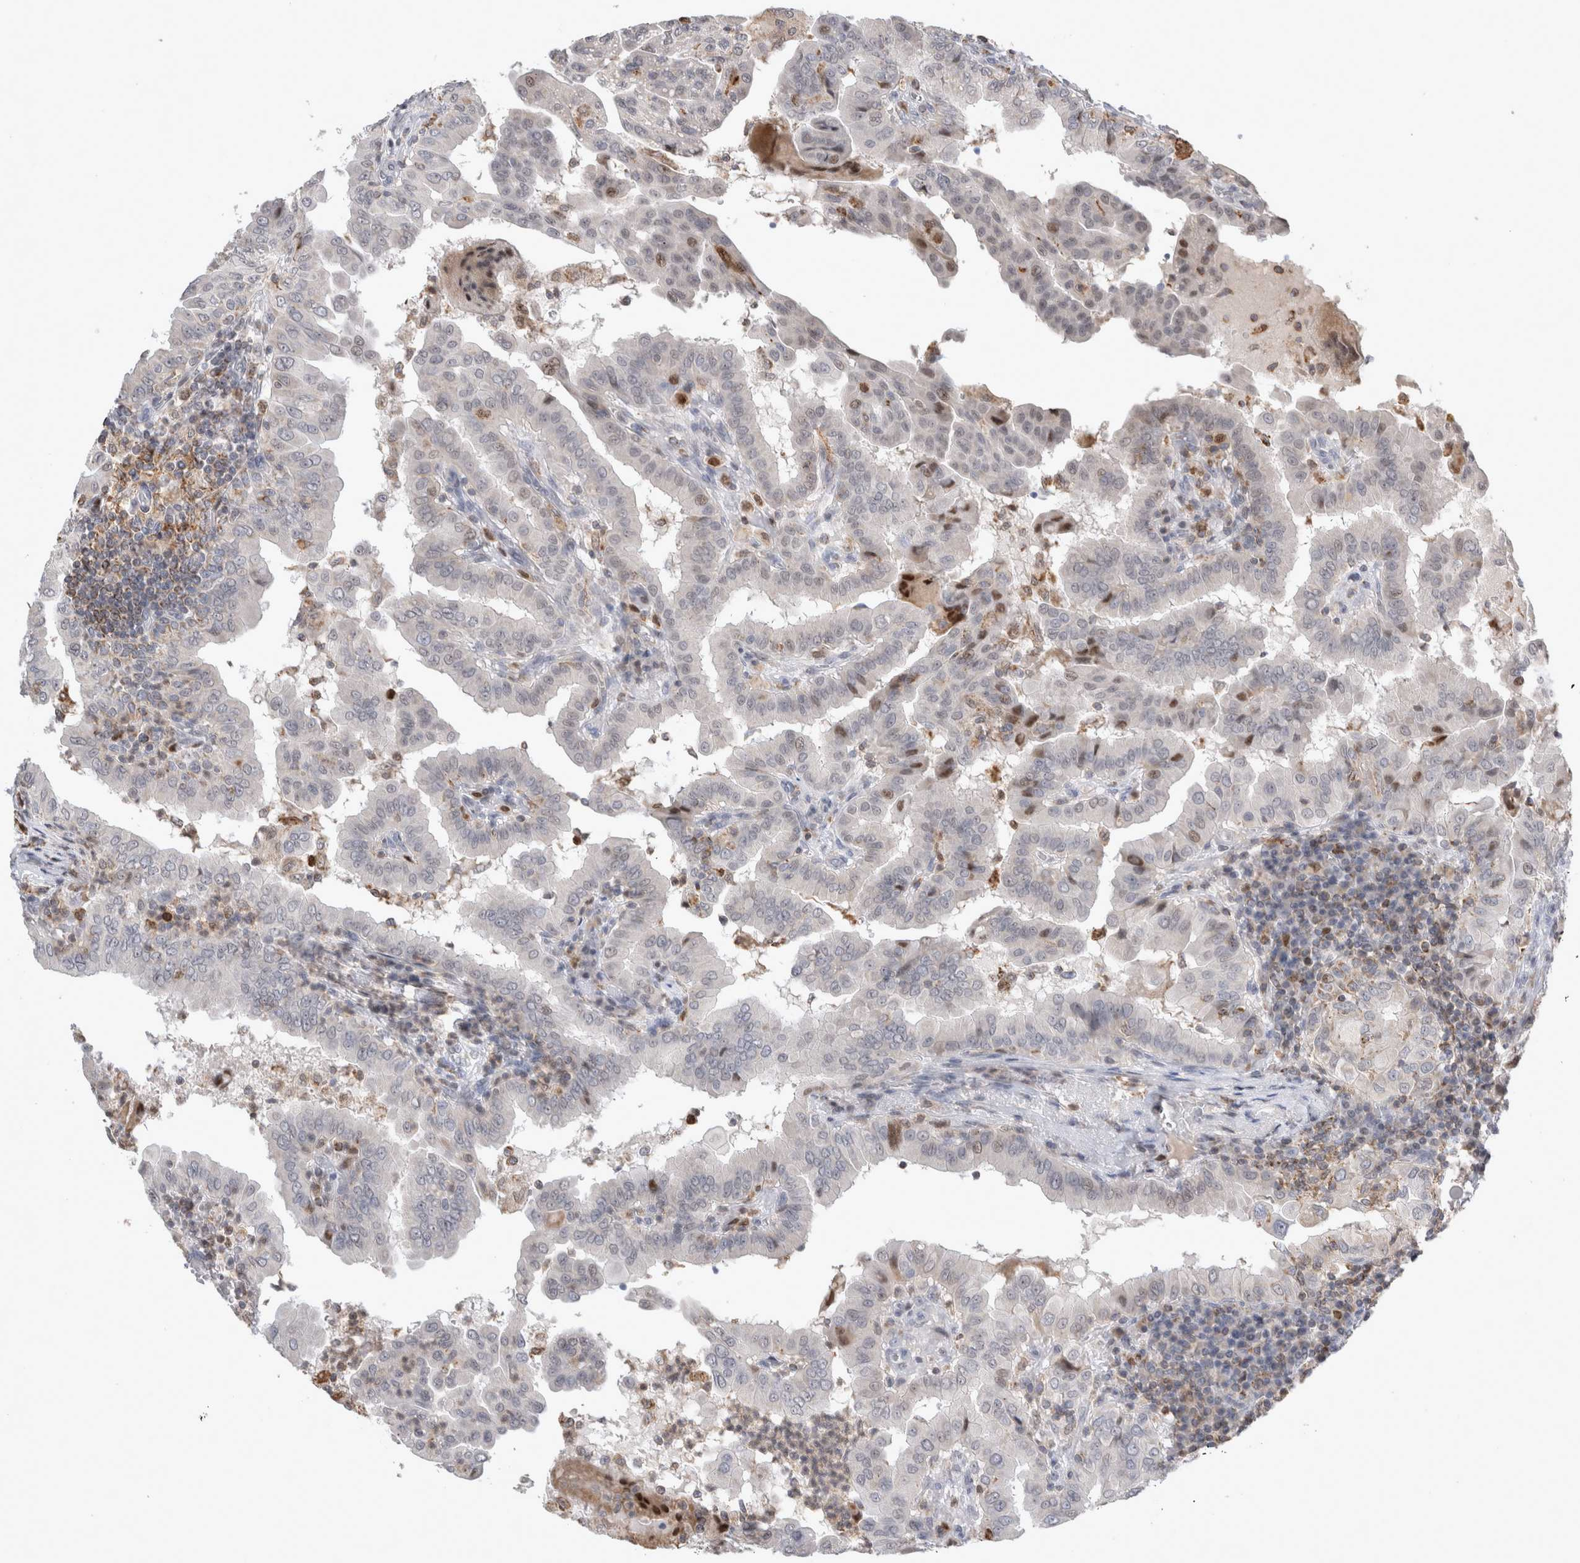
{"staining": {"intensity": "negative", "quantity": "none", "location": "none"}, "tissue": "thyroid cancer", "cell_type": "Tumor cells", "image_type": "cancer", "snomed": [{"axis": "morphology", "description": "Papillary adenocarcinoma, NOS"}, {"axis": "topography", "description": "Thyroid gland"}], "caption": "This is a micrograph of immunohistochemistry staining of thyroid cancer (papillary adenocarcinoma), which shows no staining in tumor cells. (Immunohistochemistry, brightfield microscopy, high magnification).", "gene": "AGMAT", "patient": {"sex": "male", "age": 33}}